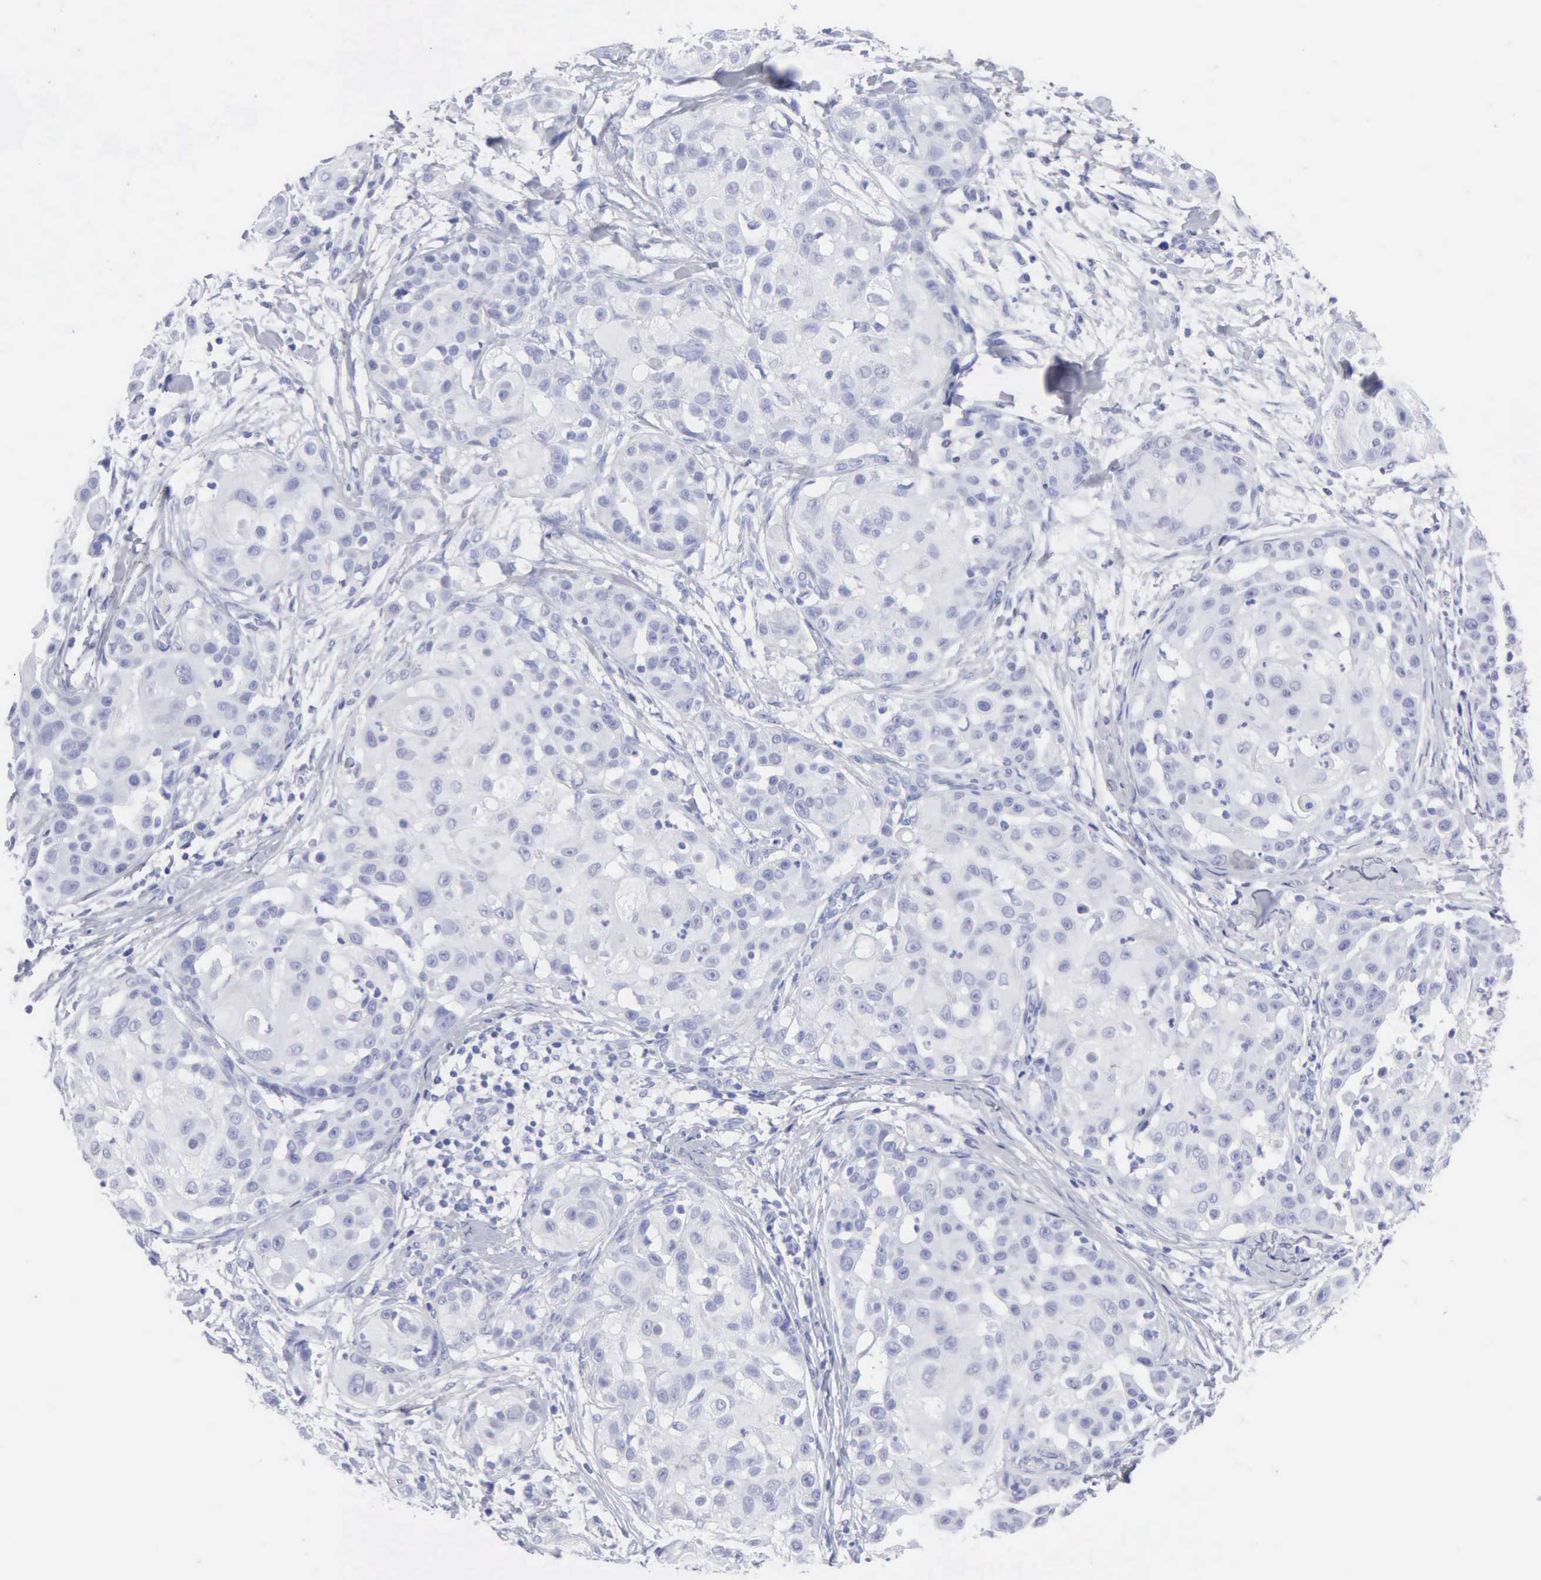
{"staining": {"intensity": "negative", "quantity": "none", "location": "none"}, "tissue": "skin cancer", "cell_type": "Tumor cells", "image_type": "cancer", "snomed": [{"axis": "morphology", "description": "Squamous cell carcinoma, NOS"}, {"axis": "topography", "description": "Skin"}], "caption": "IHC of skin cancer (squamous cell carcinoma) displays no expression in tumor cells.", "gene": "CYP19A1", "patient": {"sex": "female", "age": 57}}